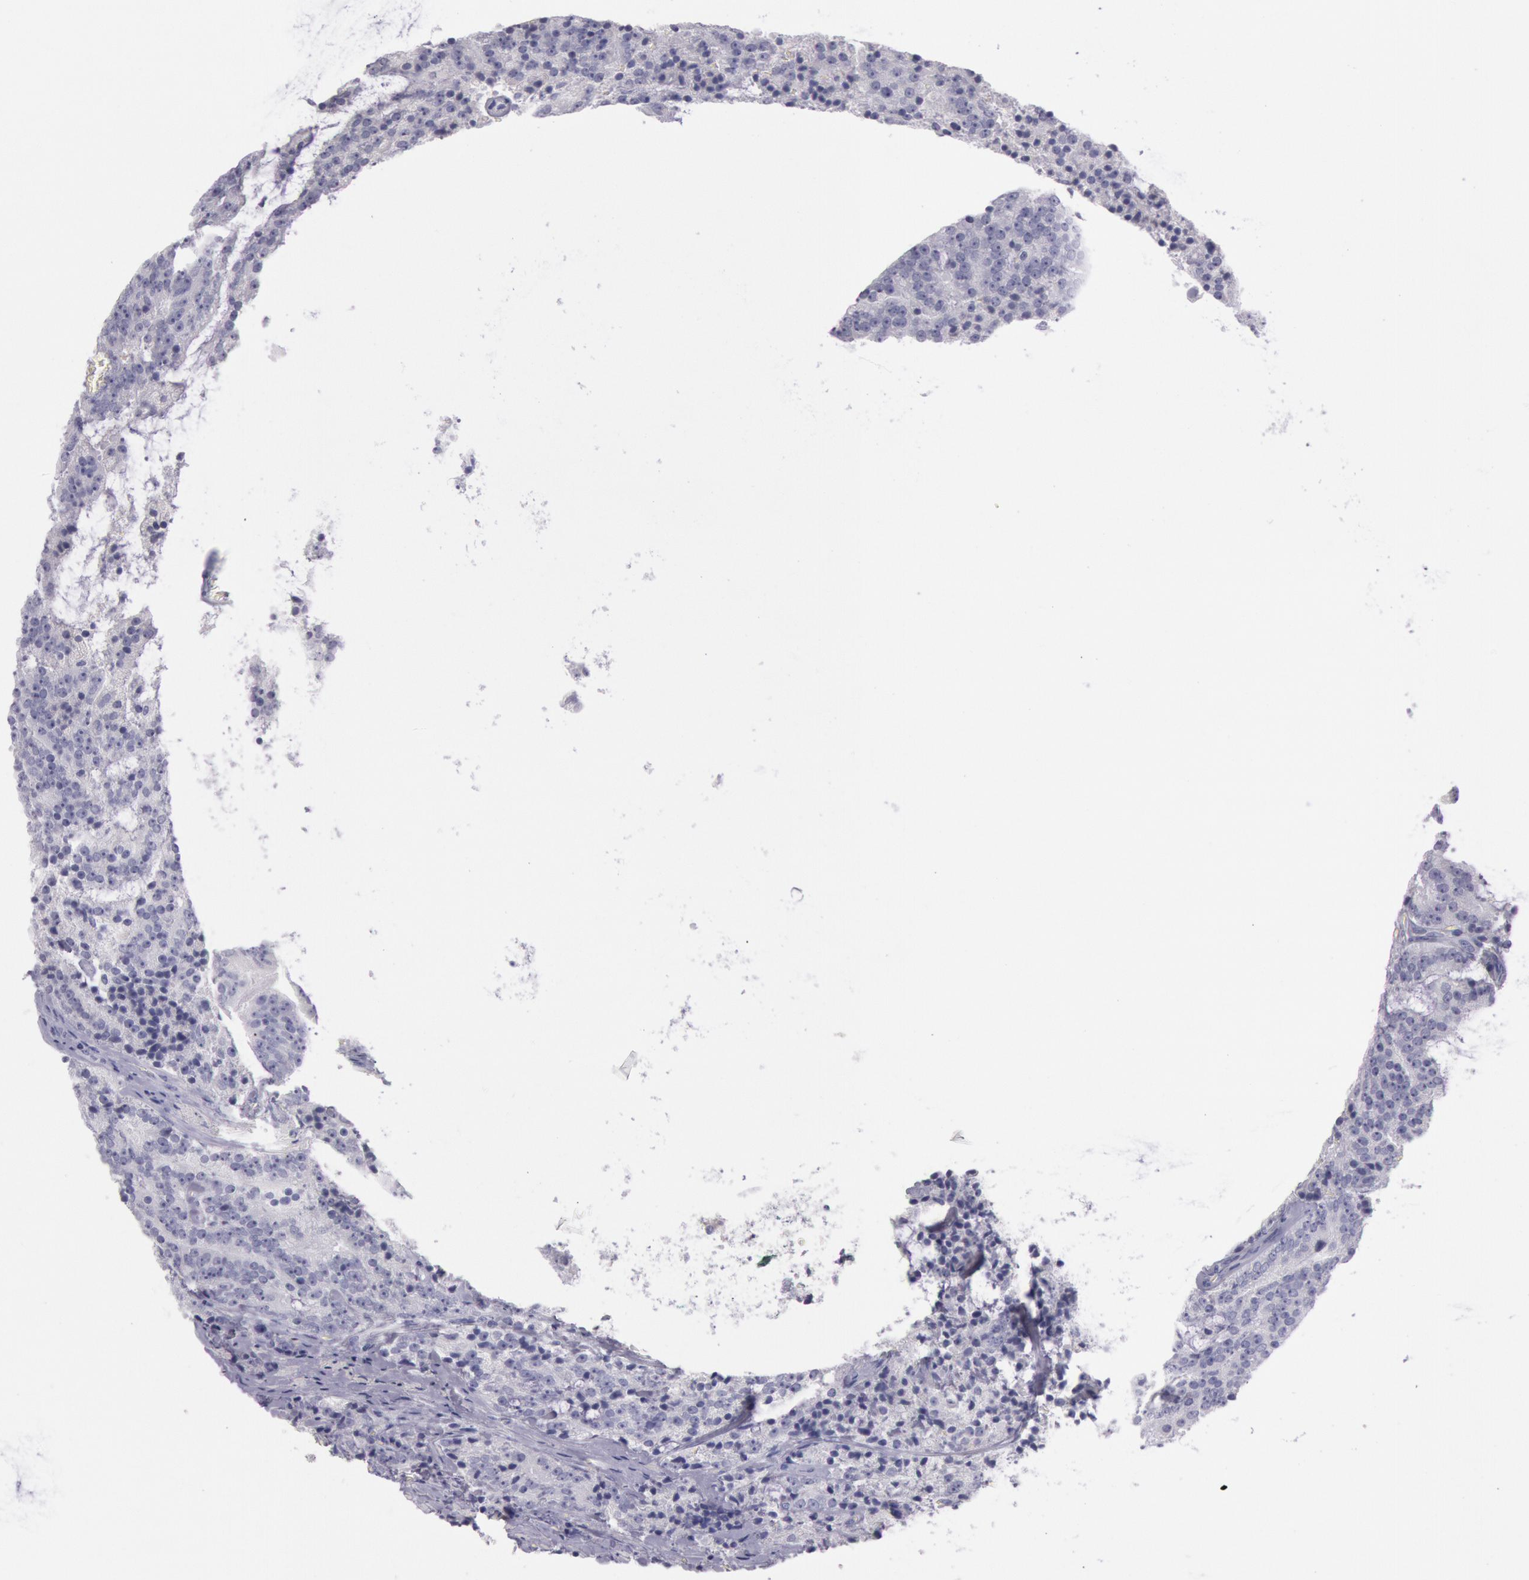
{"staining": {"intensity": "negative", "quantity": "none", "location": "none"}, "tissue": "prostate cancer", "cell_type": "Tumor cells", "image_type": "cancer", "snomed": [{"axis": "morphology", "description": "Adenocarcinoma, Medium grade"}, {"axis": "topography", "description": "Prostate"}], "caption": "Histopathology image shows no protein staining in tumor cells of prostate adenocarcinoma (medium-grade) tissue.", "gene": "EGFR", "patient": {"sex": "male", "age": 65}}